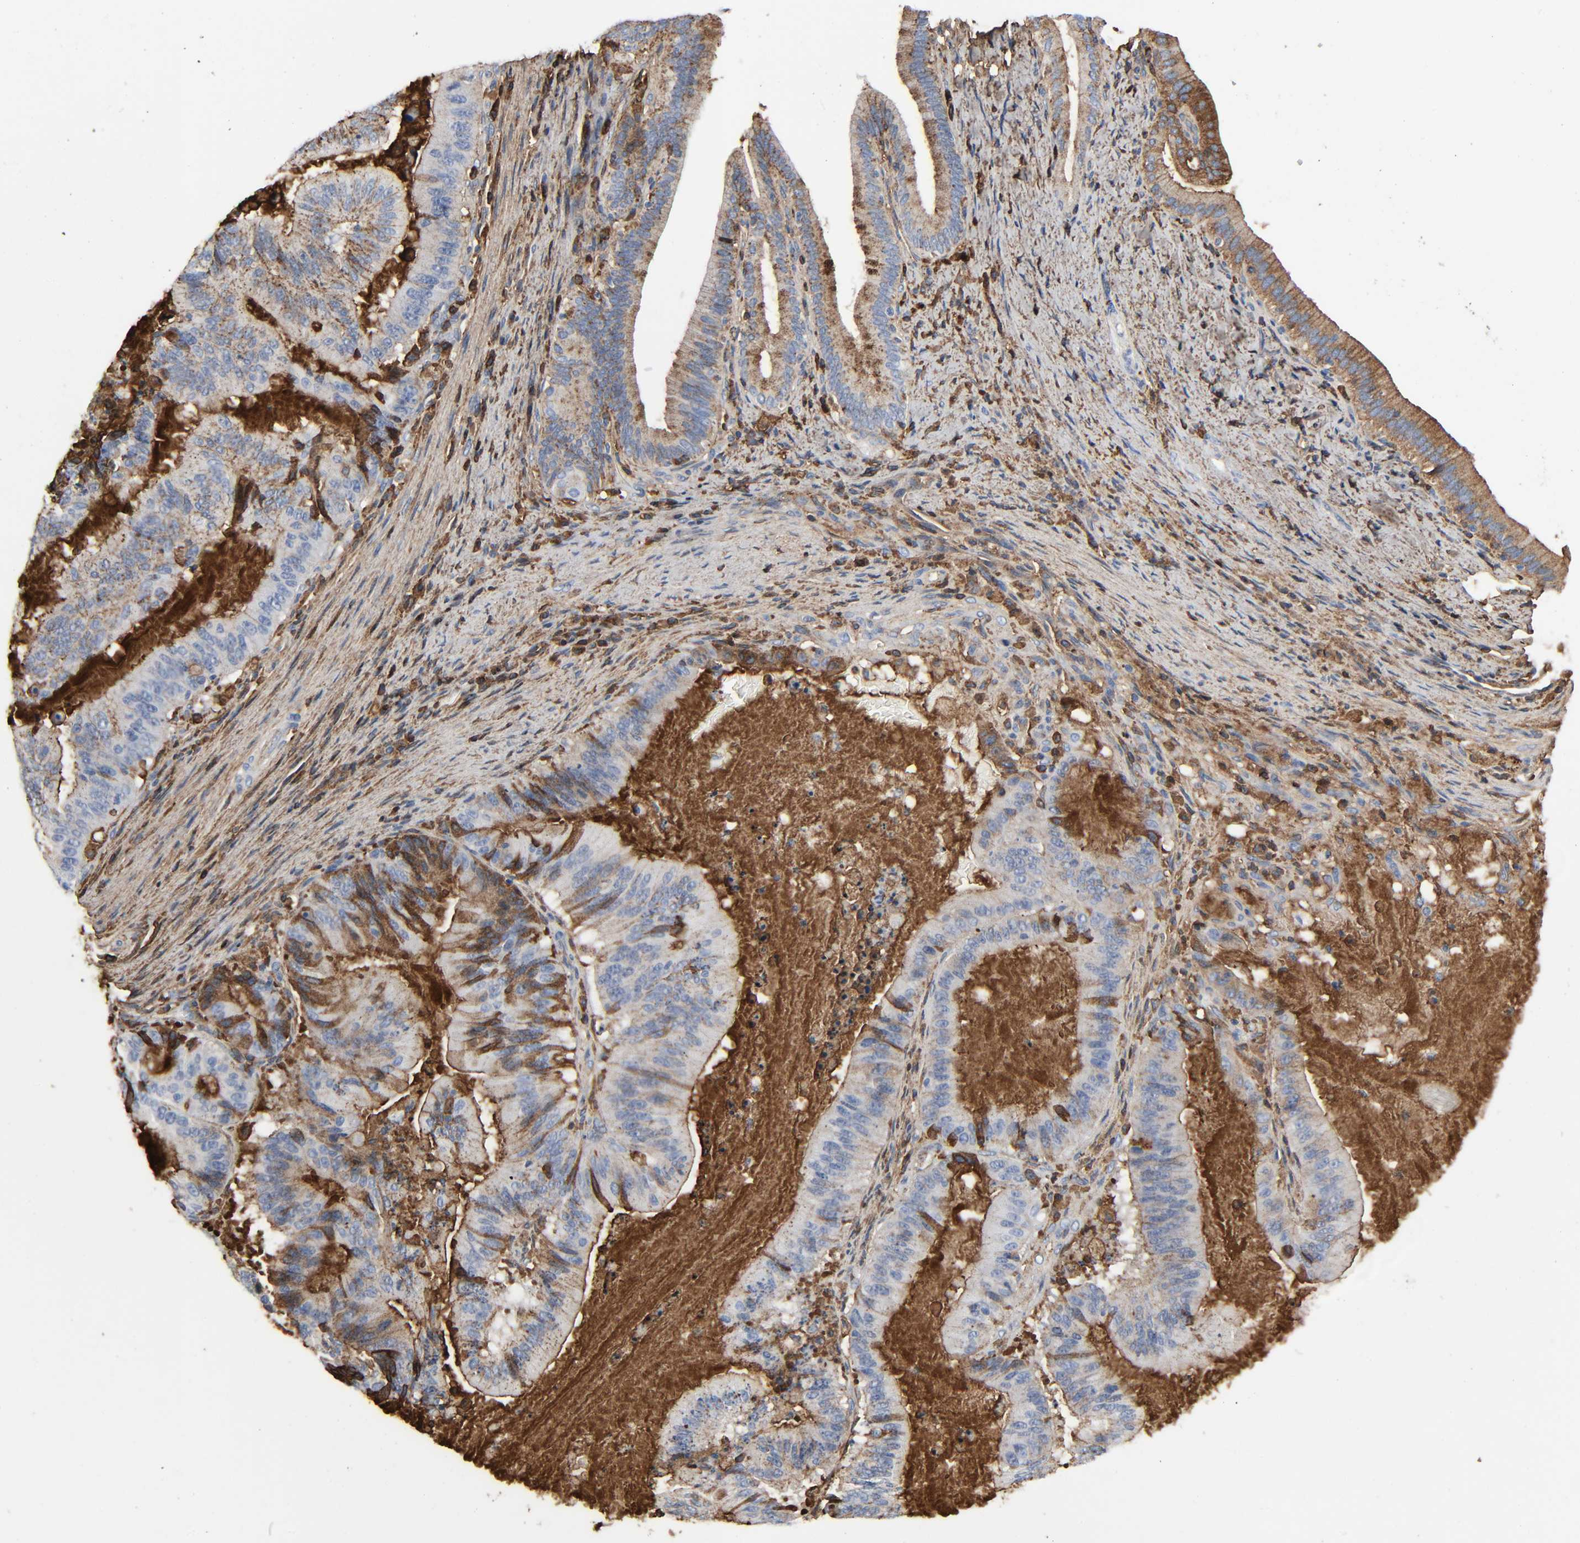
{"staining": {"intensity": "moderate", "quantity": "25%-75%", "location": "cytoplasmic/membranous"}, "tissue": "liver cancer", "cell_type": "Tumor cells", "image_type": "cancer", "snomed": [{"axis": "morphology", "description": "Cholangiocarcinoma"}, {"axis": "topography", "description": "Liver"}], "caption": "Moderate cytoplasmic/membranous expression for a protein is present in approximately 25%-75% of tumor cells of liver cancer (cholangiocarcinoma) using IHC.", "gene": "C3", "patient": {"sex": "female", "age": 73}}